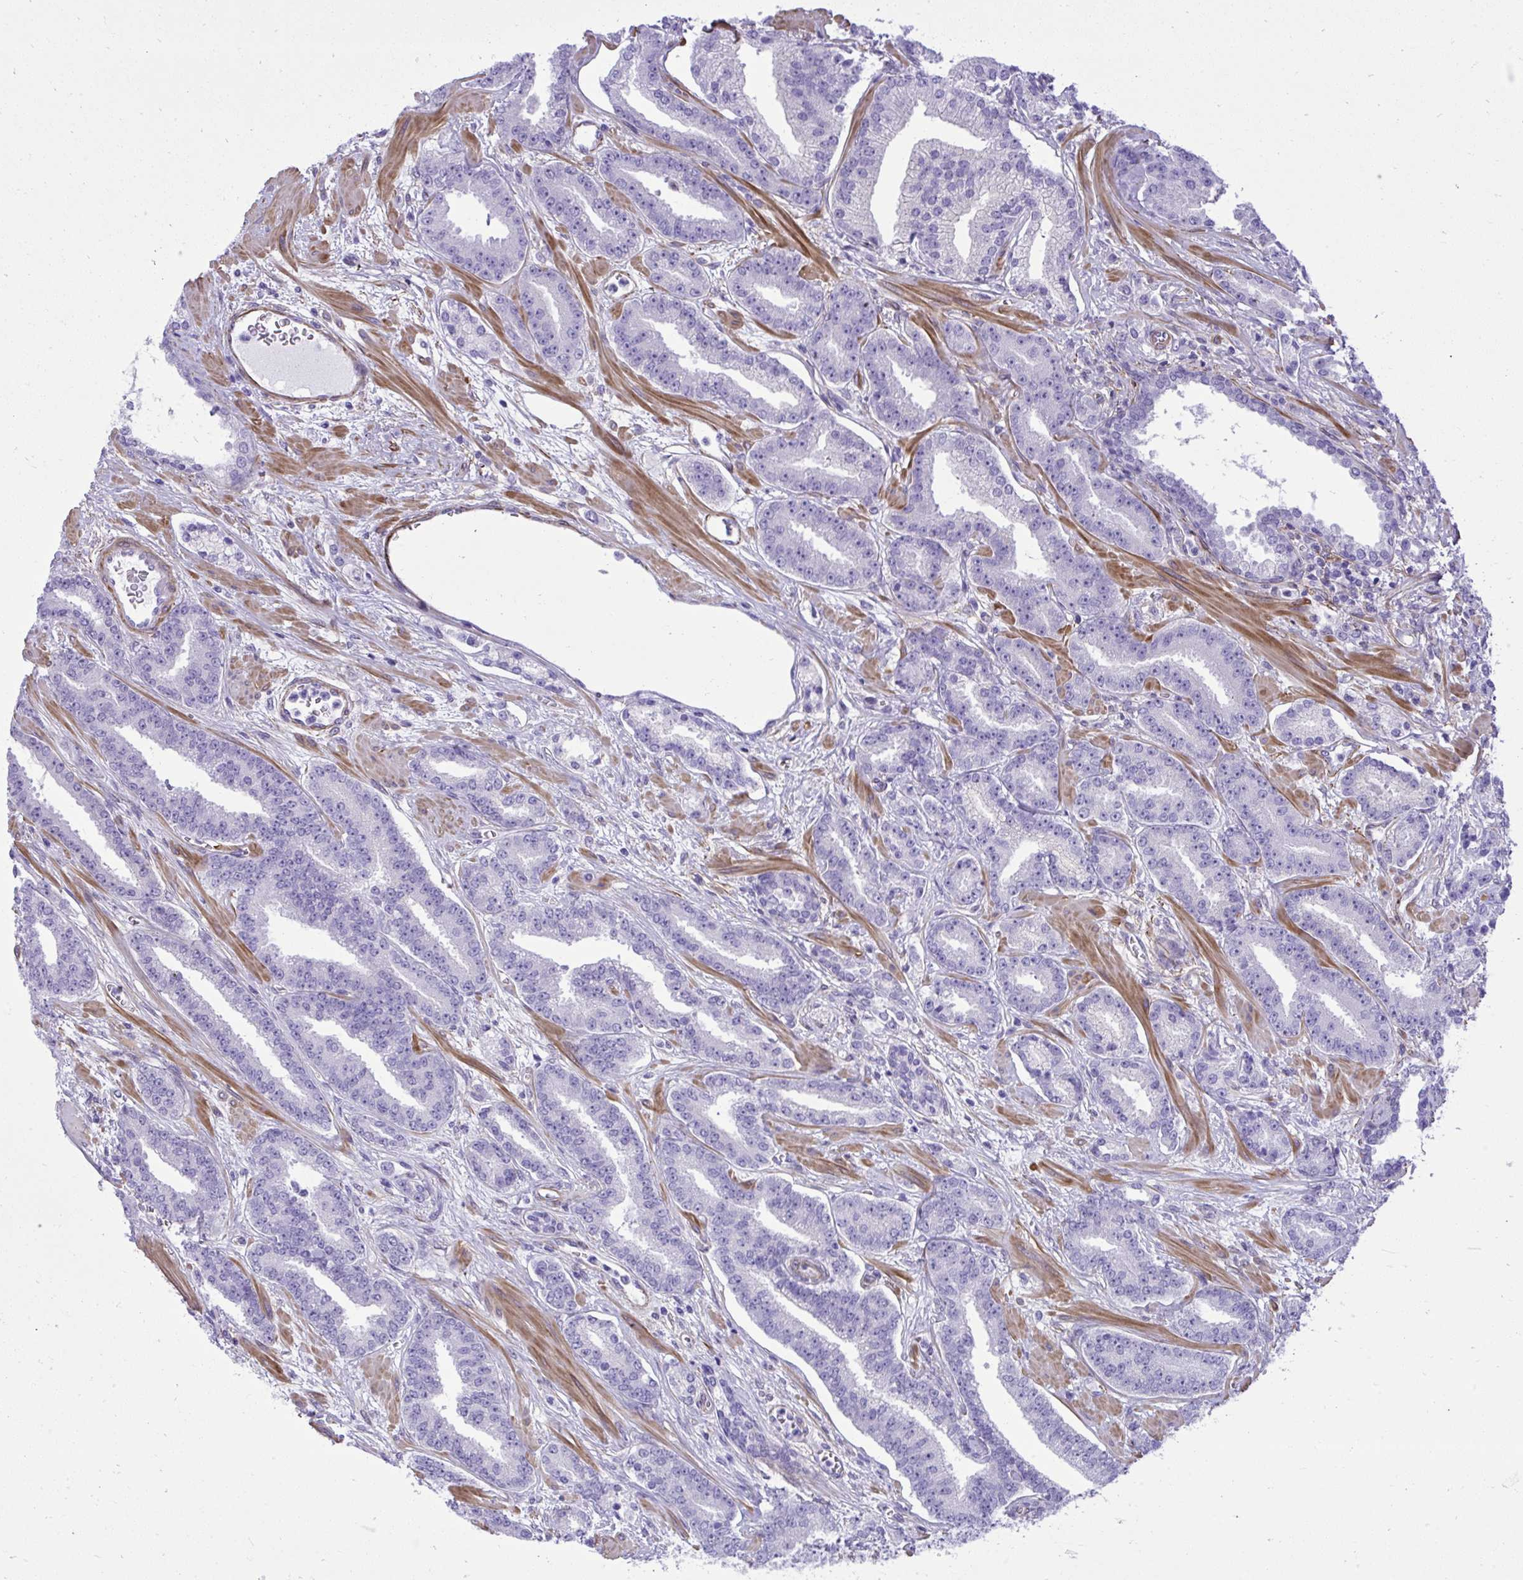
{"staining": {"intensity": "negative", "quantity": "none", "location": "none"}, "tissue": "prostate cancer", "cell_type": "Tumor cells", "image_type": "cancer", "snomed": [{"axis": "morphology", "description": "Adenocarcinoma, High grade"}, {"axis": "topography", "description": "Prostate"}], "caption": "This histopathology image is of prostate cancer (adenocarcinoma (high-grade)) stained with immunohistochemistry to label a protein in brown with the nuclei are counter-stained blue. There is no positivity in tumor cells.", "gene": "PITPNM3", "patient": {"sex": "male", "age": 60}}